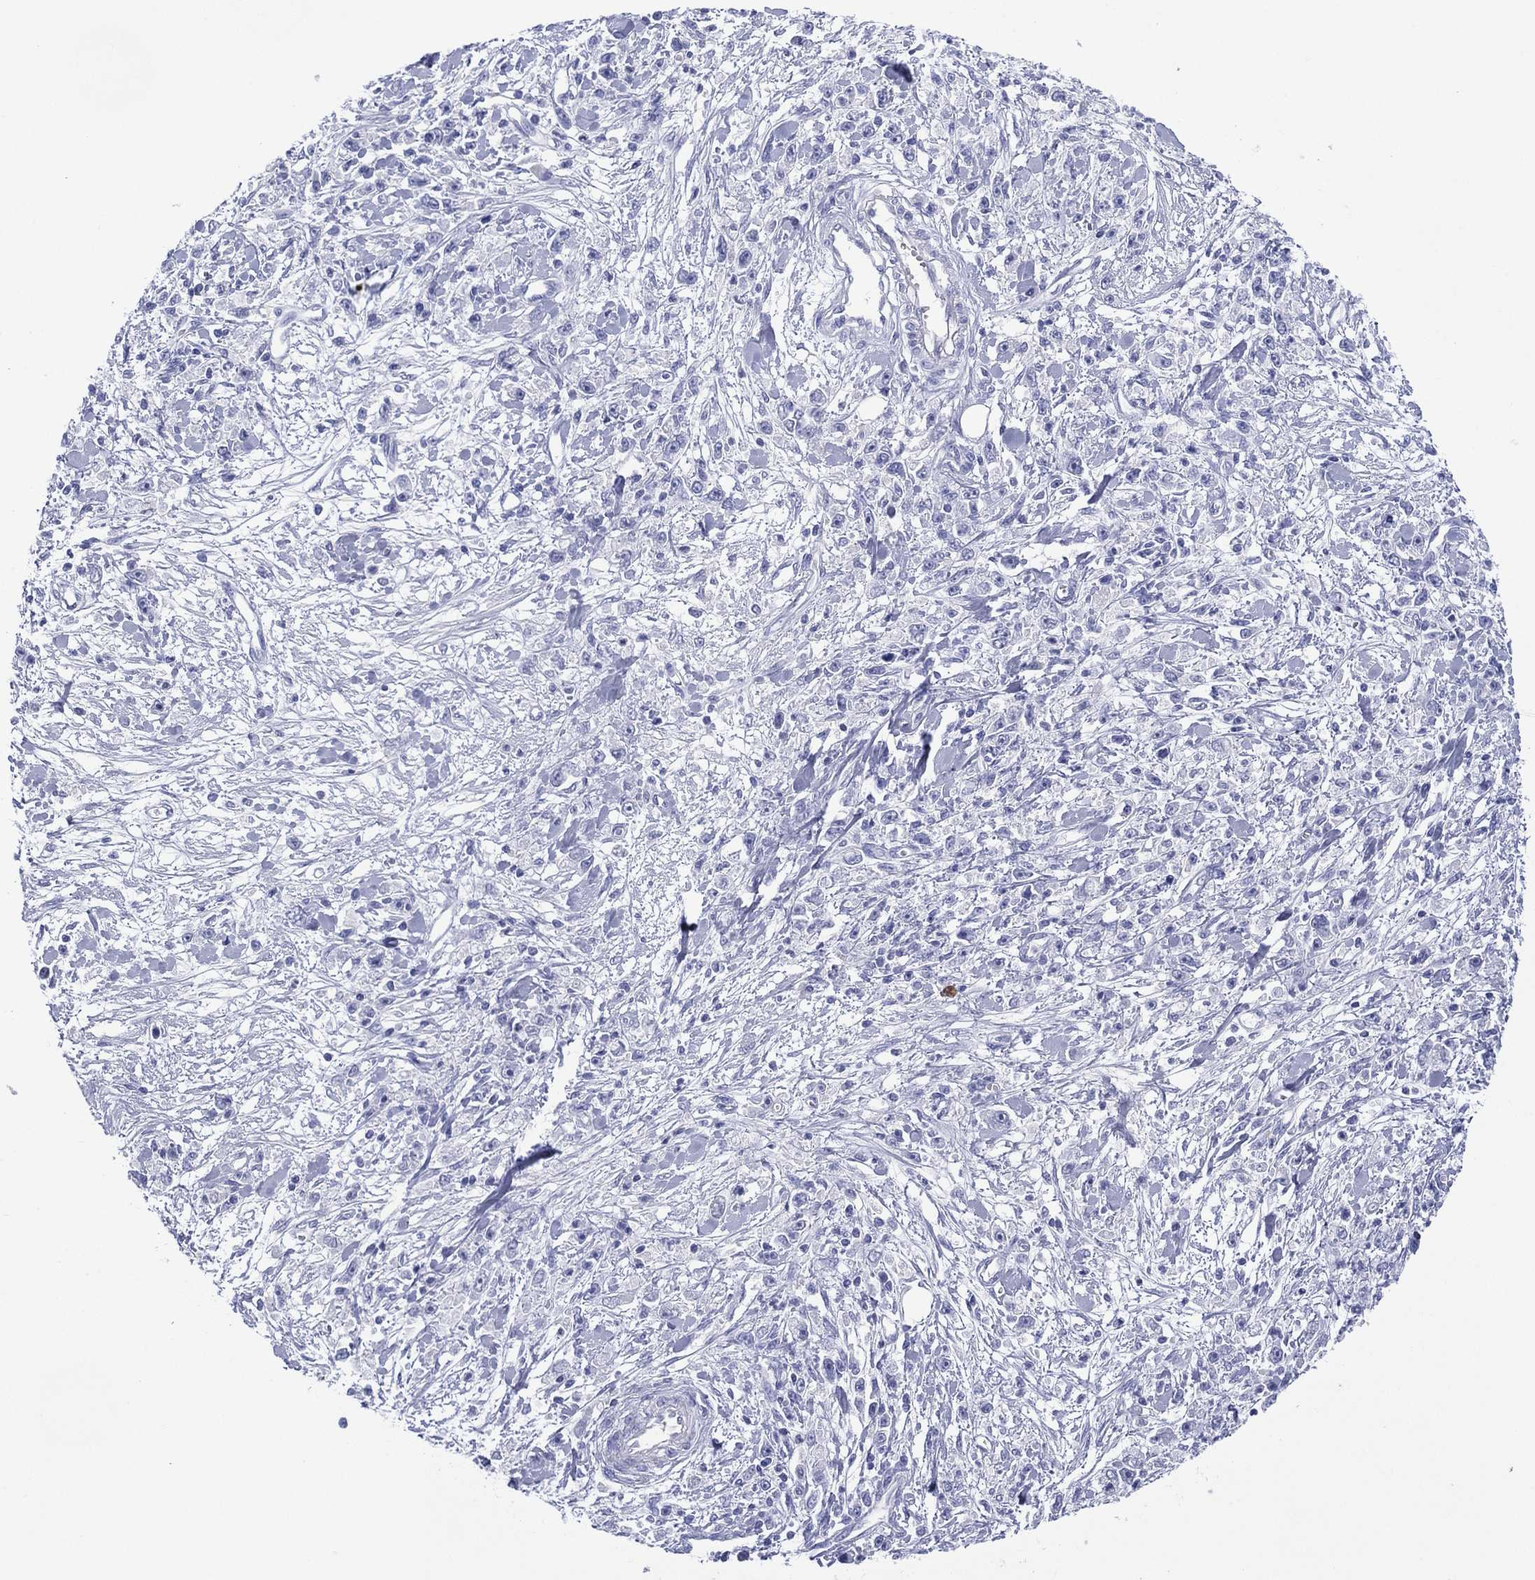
{"staining": {"intensity": "negative", "quantity": "none", "location": "none"}, "tissue": "stomach cancer", "cell_type": "Tumor cells", "image_type": "cancer", "snomed": [{"axis": "morphology", "description": "Adenocarcinoma, NOS"}, {"axis": "topography", "description": "Stomach"}], "caption": "Adenocarcinoma (stomach) was stained to show a protein in brown. There is no significant expression in tumor cells.", "gene": "DSG1", "patient": {"sex": "female", "age": 59}}